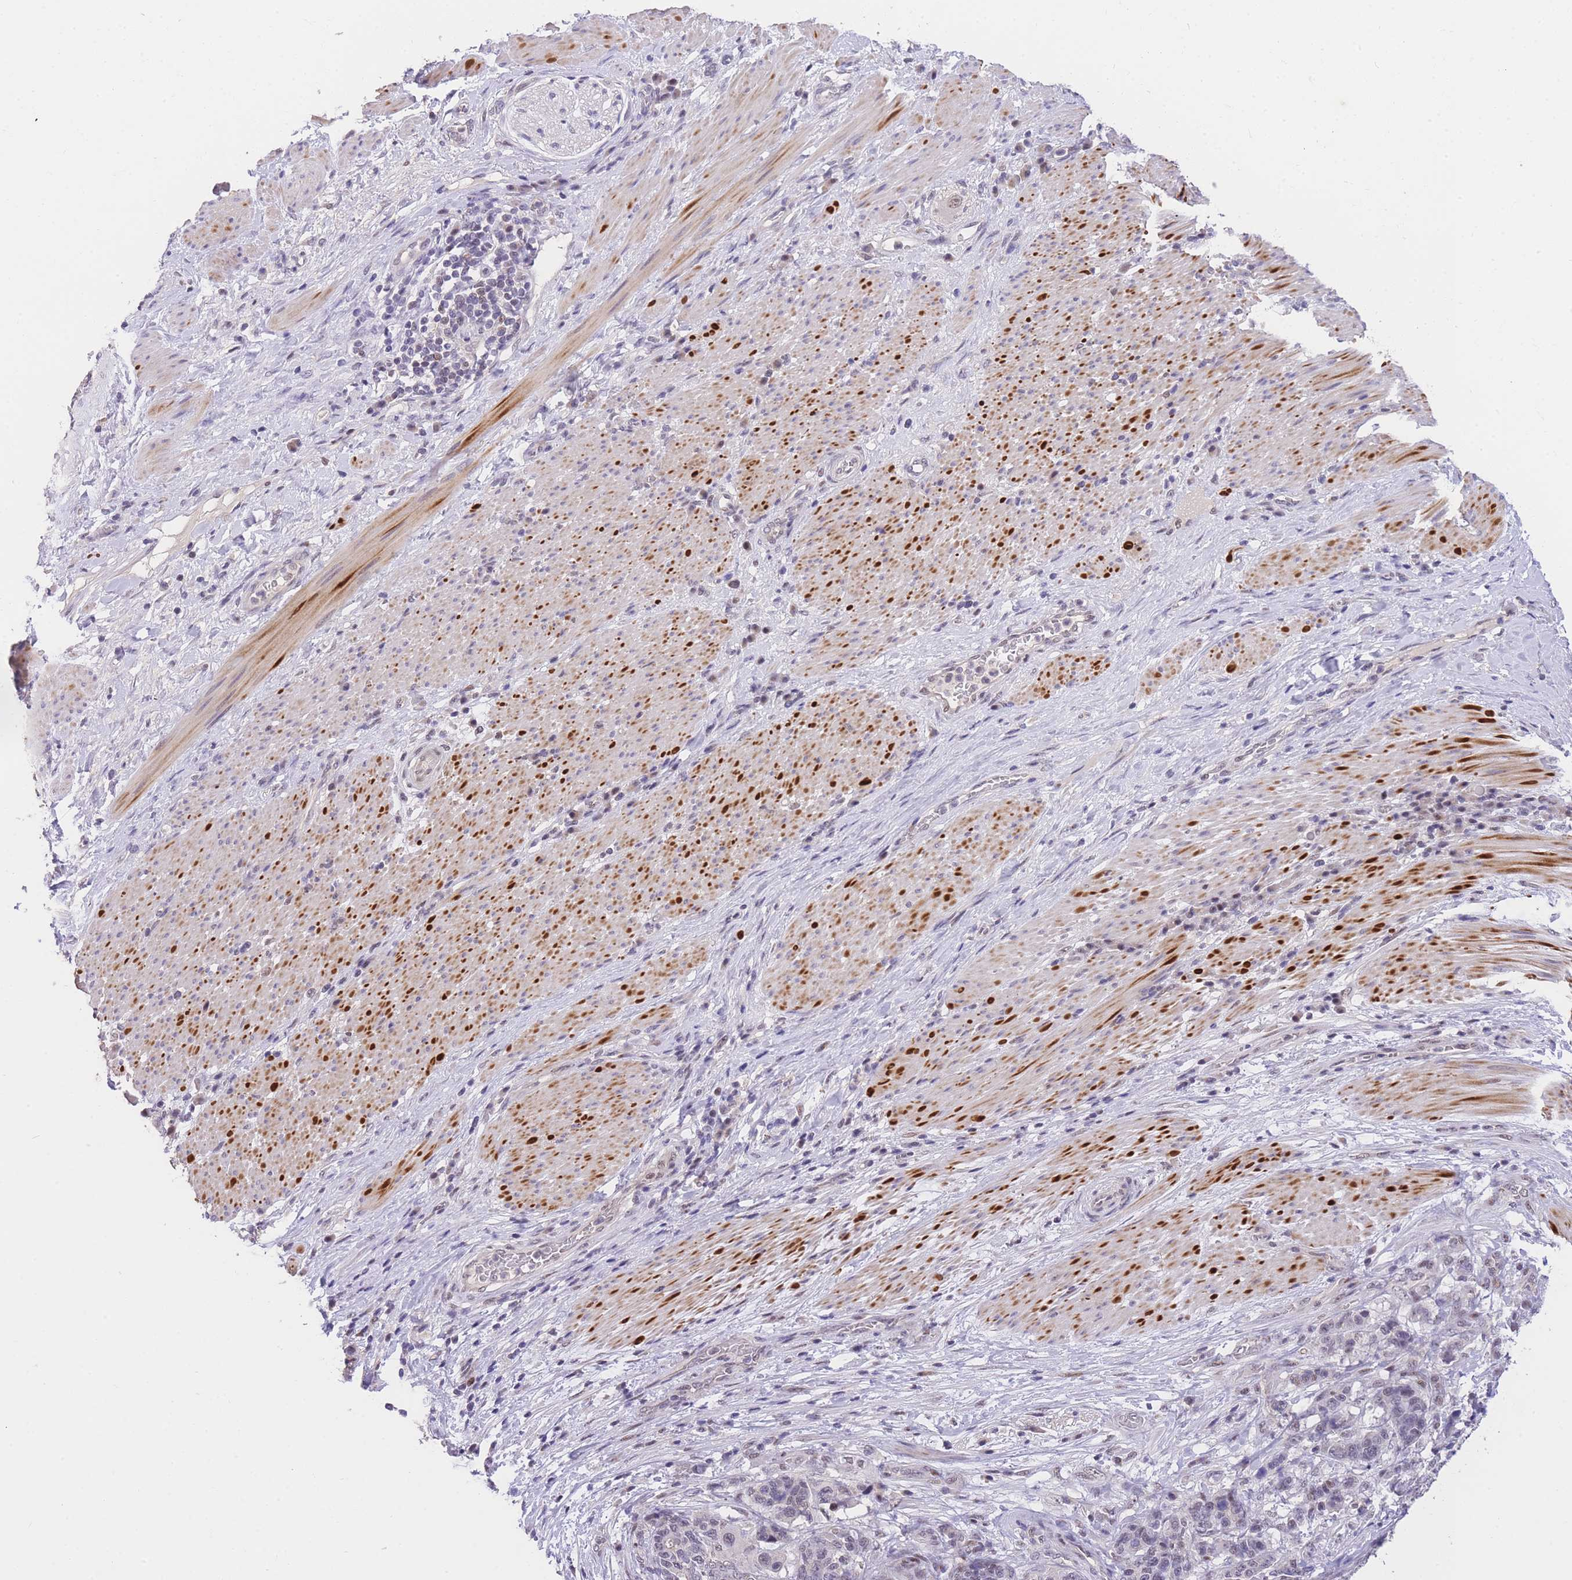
{"staining": {"intensity": "negative", "quantity": "none", "location": "none"}, "tissue": "stomach cancer", "cell_type": "Tumor cells", "image_type": "cancer", "snomed": [{"axis": "morphology", "description": "Normal tissue, NOS"}, {"axis": "morphology", "description": "Adenocarcinoma, NOS"}, {"axis": "topography", "description": "Stomach"}], "caption": "Tumor cells are negative for brown protein staining in stomach adenocarcinoma.", "gene": "SLC35F2", "patient": {"sex": "female", "age": 64}}